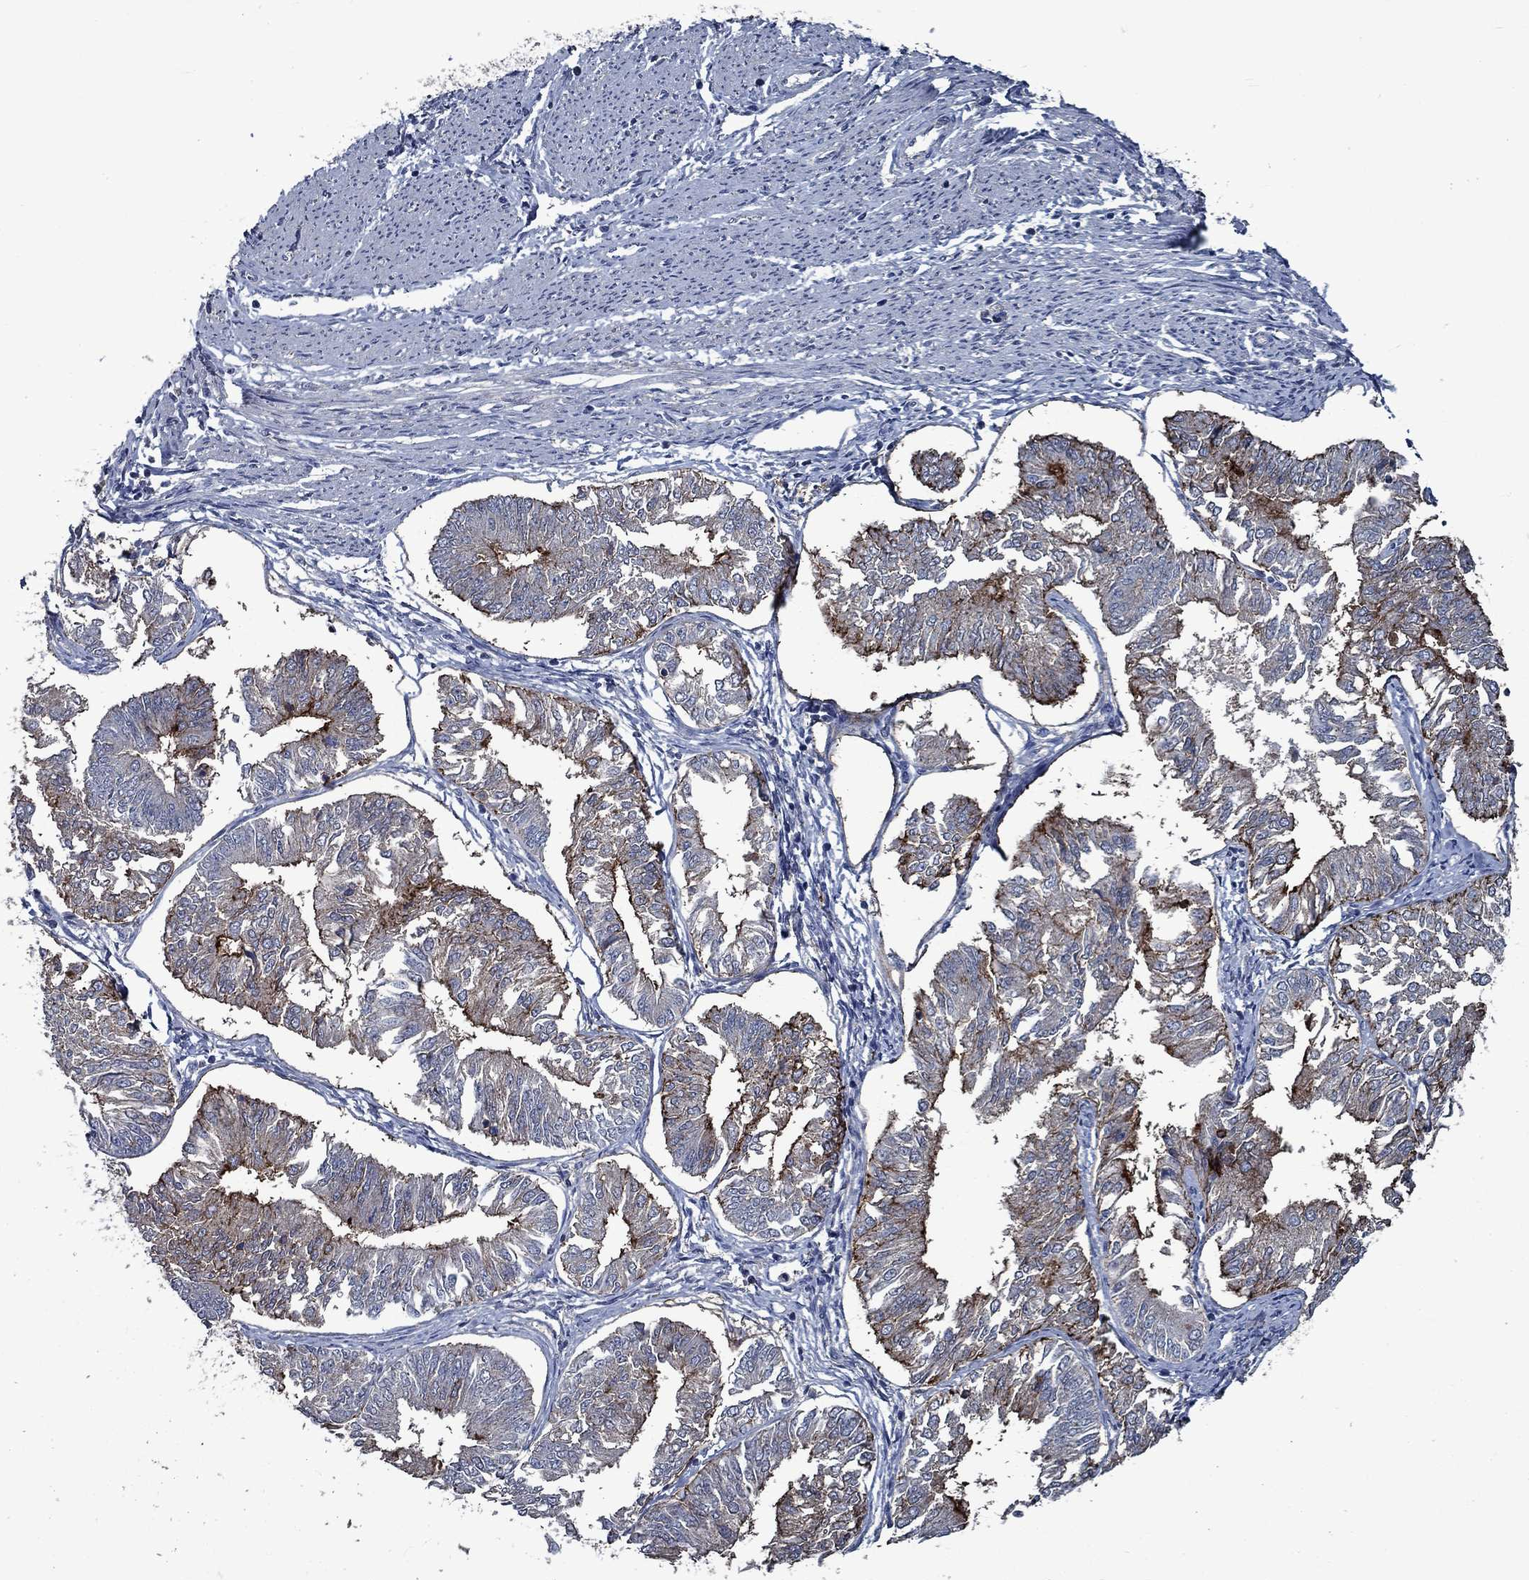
{"staining": {"intensity": "strong", "quantity": "25%-75%", "location": "cytoplasmic/membranous"}, "tissue": "endometrial cancer", "cell_type": "Tumor cells", "image_type": "cancer", "snomed": [{"axis": "morphology", "description": "Adenocarcinoma, NOS"}, {"axis": "topography", "description": "Endometrium"}], "caption": "Immunohistochemistry (IHC) of endometrial cancer (adenocarcinoma) reveals high levels of strong cytoplasmic/membranous staining in about 25%-75% of tumor cells.", "gene": "SLC44A1", "patient": {"sex": "female", "age": 58}}